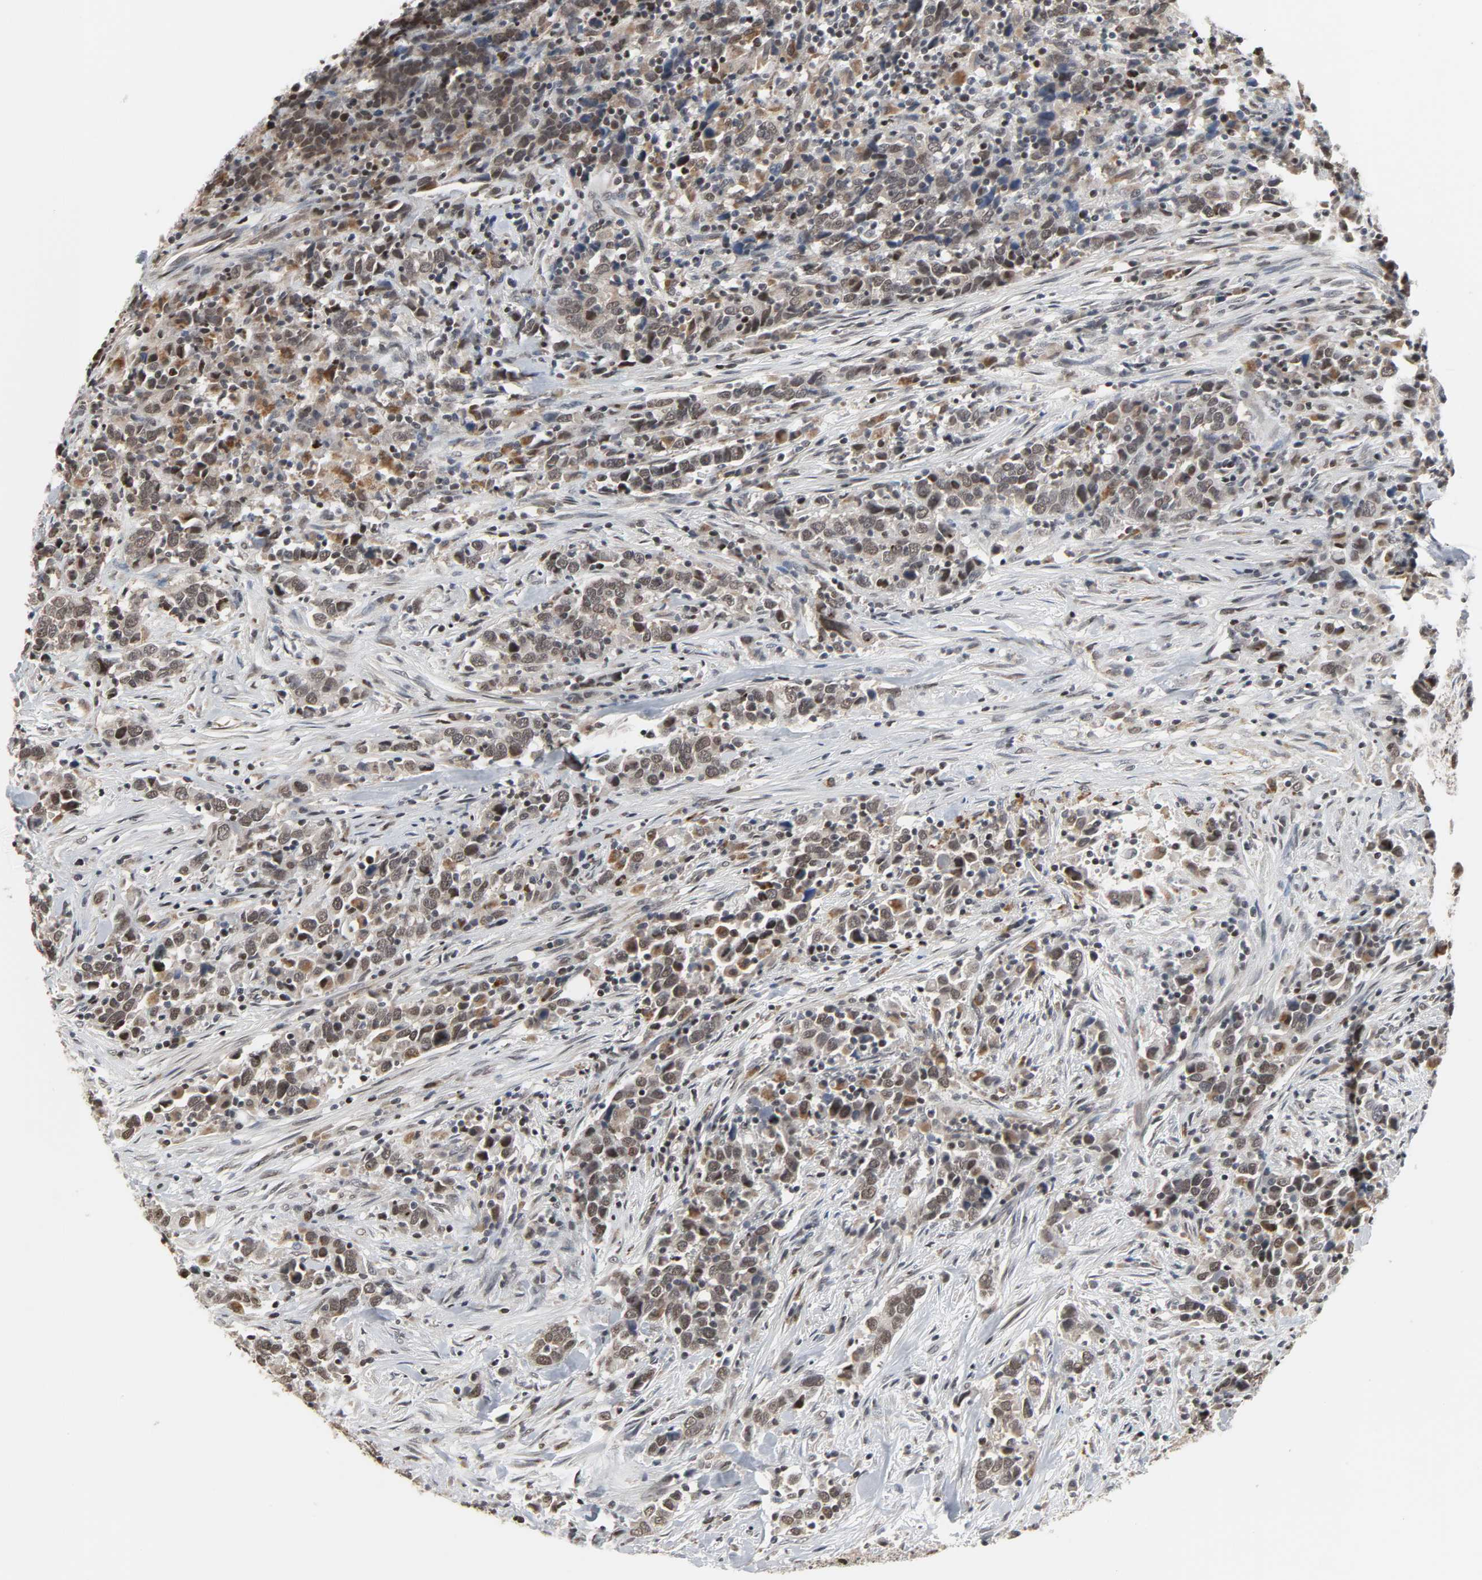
{"staining": {"intensity": "weak", "quantity": ">75%", "location": "nuclear"}, "tissue": "urothelial cancer", "cell_type": "Tumor cells", "image_type": "cancer", "snomed": [{"axis": "morphology", "description": "Urothelial carcinoma, High grade"}, {"axis": "topography", "description": "Urinary bladder"}], "caption": "This photomicrograph reveals IHC staining of urothelial cancer, with low weak nuclear expression in approximately >75% of tumor cells.", "gene": "DAZAP1", "patient": {"sex": "male", "age": 61}}